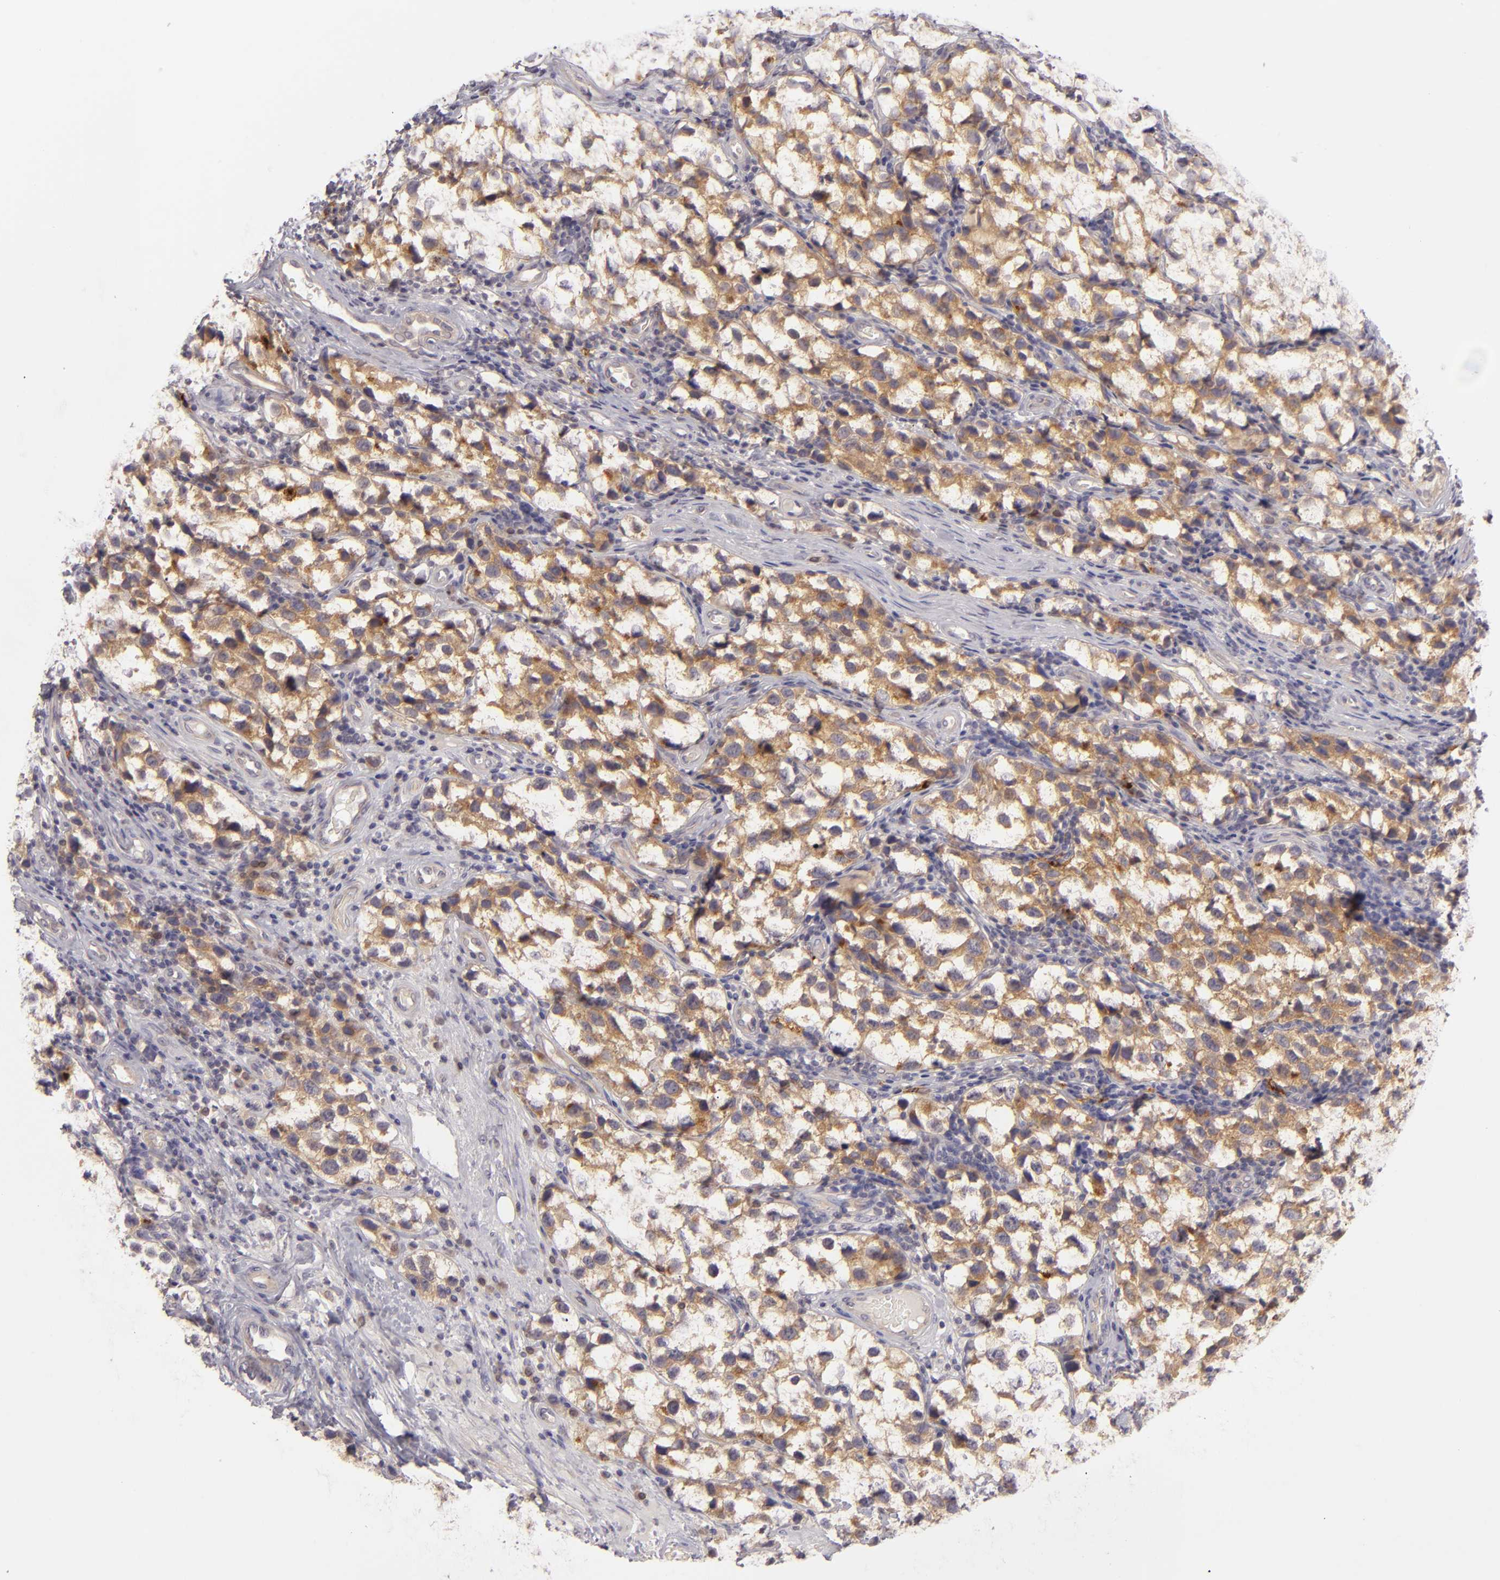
{"staining": {"intensity": "moderate", "quantity": ">75%", "location": "cytoplasmic/membranous"}, "tissue": "testis cancer", "cell_type": "Tumor cells", "image_type": "cancer", "snomed": [{"axis": "morphology", "description": "Seminoma, NOS"}, {"axis": "topography", "description": "Testis"}], "caption": "Testis seminoma stained for a protein (brown) displays moderate cytoplasmic/membranous positive expression in about >75% of tumor cells.", "gene": "CD83", "patient": {"sex": "male", "age": 39}}